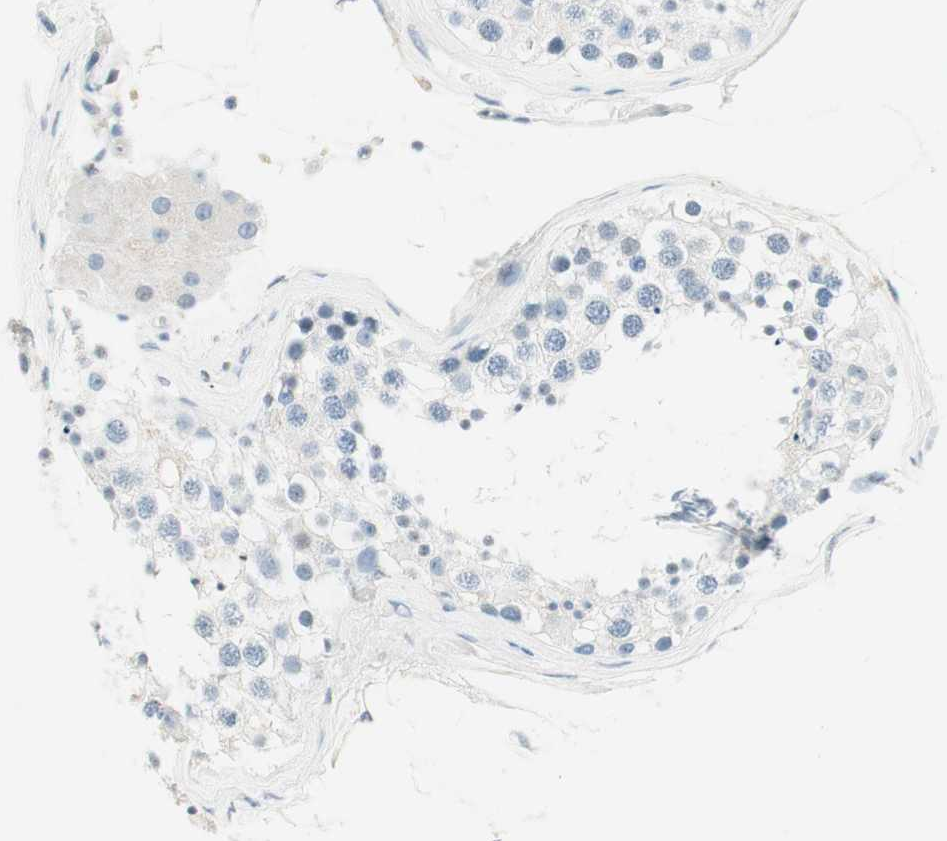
{"staining": {"intensity": "negative", "quantity": "none", "location": "none"}, "tissue": "testis", "cell_type": "Cells in seminiferous ducts", "image_type": "normal", "snomed": [{"axis": "morphology", "description": "Normal tissue, NOS"}, {"axis": "topography", "description": "Testis"}], "caption": "Normal testis was stained to show a protein in brown. There is no significant positivity in cells in seminiferous ducts. Nuclei are stained in blue.", "gene": "HOXB13", "patient": {"sex": "male", "age": 68}}